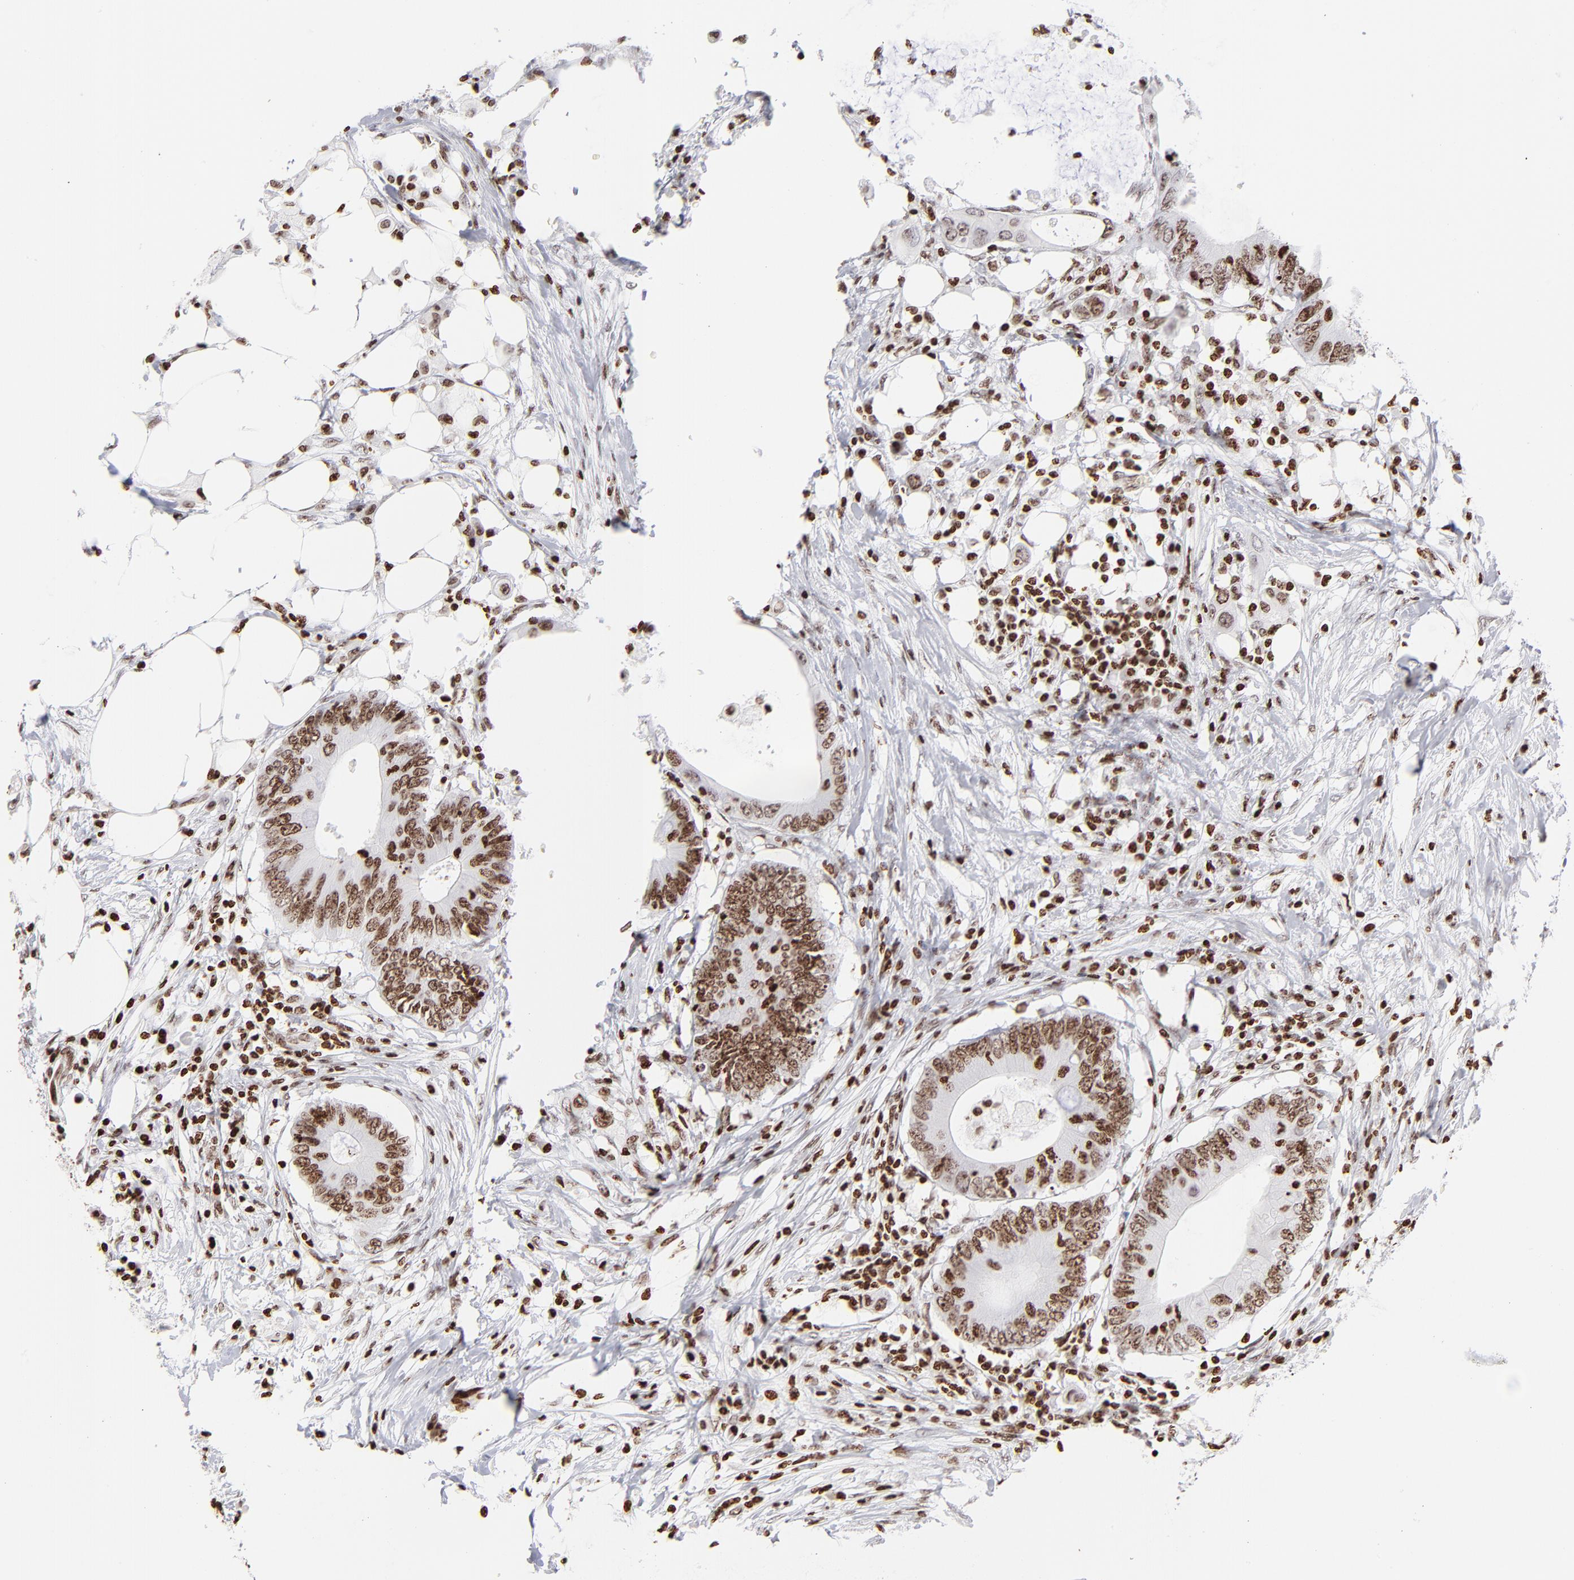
{"staining": {"intensity": "moderate", "quantity": ">75%", "location": "nuclear"}, "tissue": "colorectal cancer", "cell_type": "Tumor cells", "image_type": "cancer", "snomed": [{"axis": "morphology", "description": "Adenocarcinoma, NOS"}, {"axis": "topography", "description": "Colon"}], "caption": "A high-resolution photomicrograph shows immunohistochemistry staining of adenocarcinoma (colorectal), which exhibits moderate nuclear positivity in about >75% of tumor cells.", "gene": "RTL4", "patient": {"sex": "male", "age": 71}}